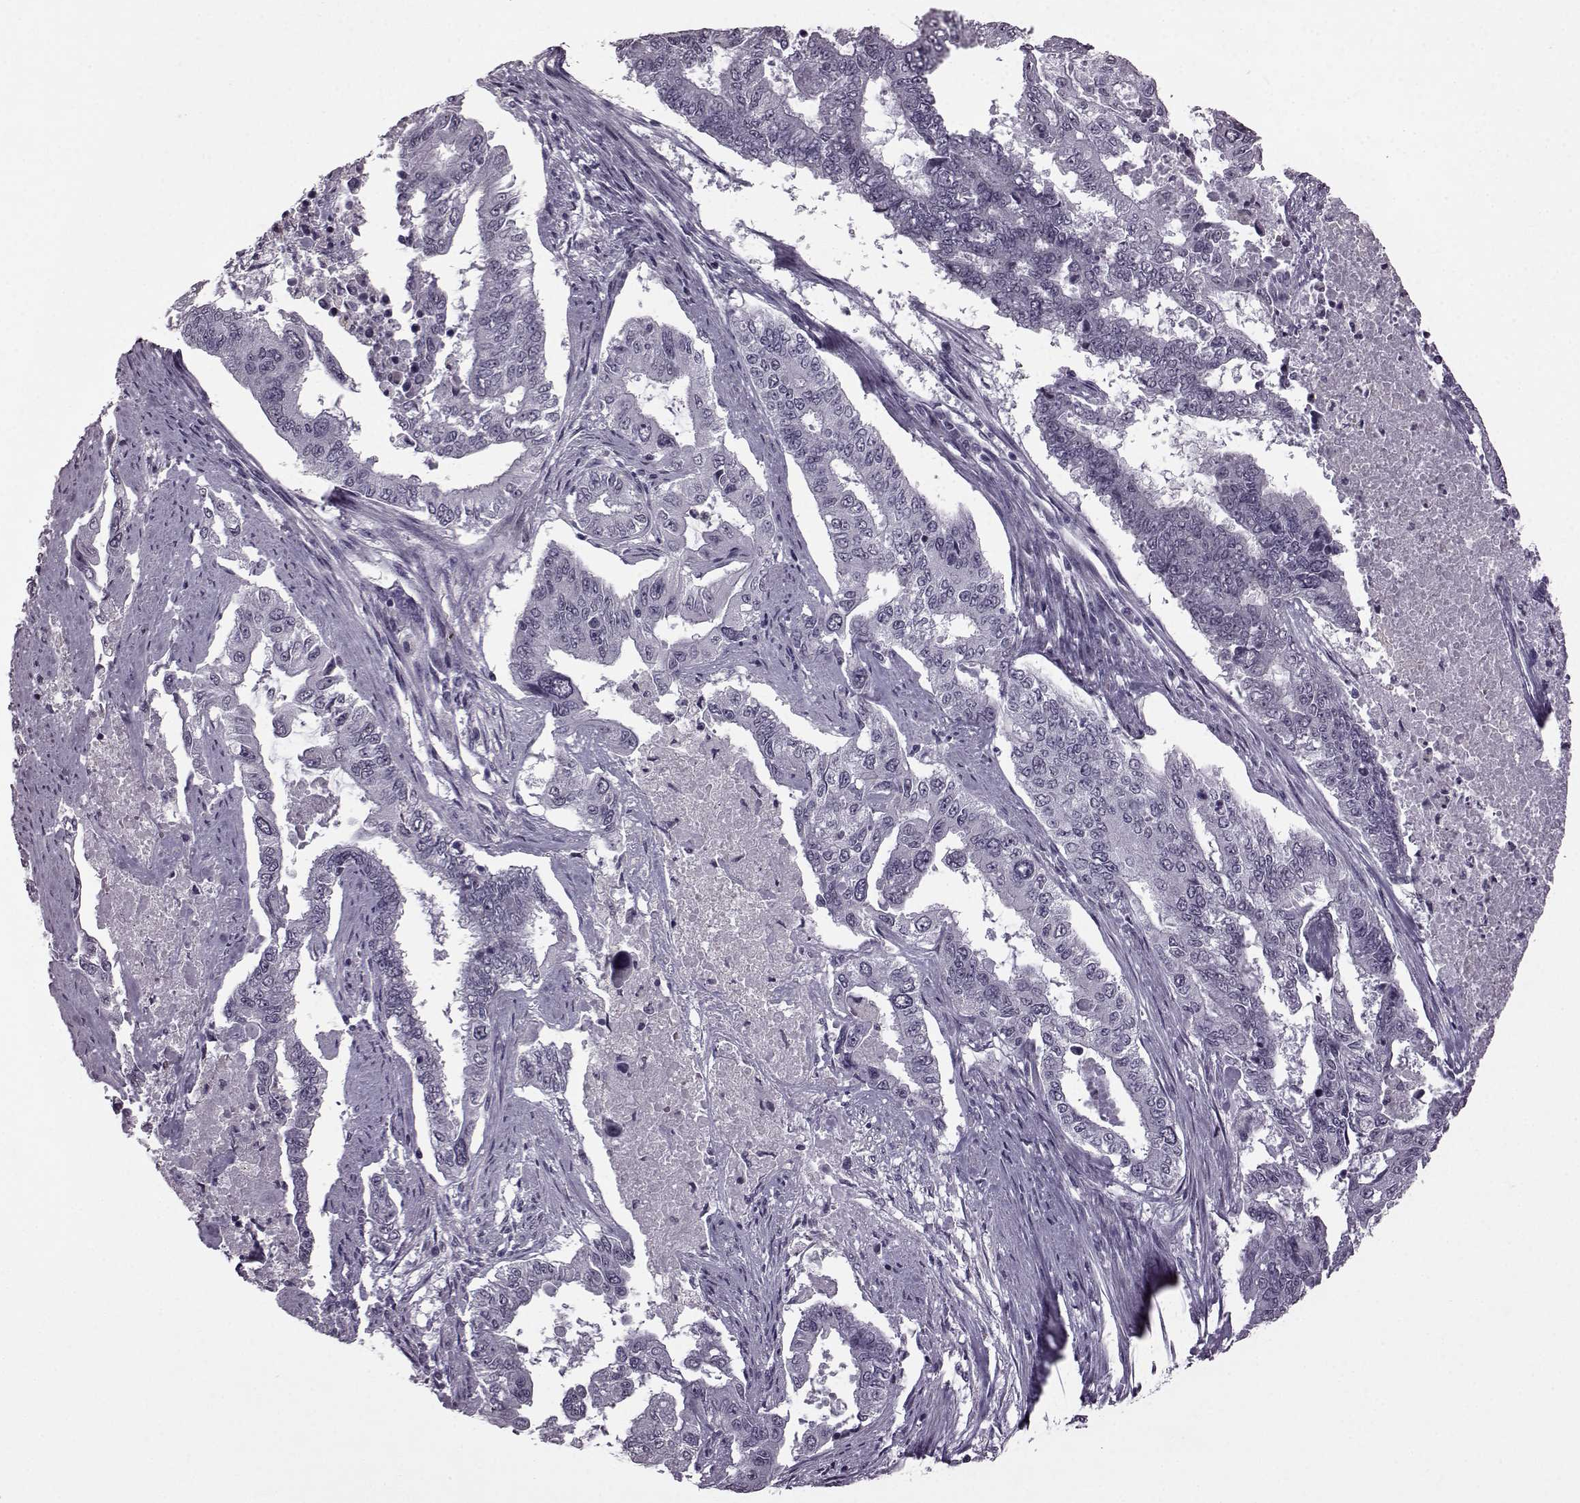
{"staining": {"intensity": "negative", "quantity": "none", "location": "none"}, "tissue": "endometrial cancer", "cell_type": "Tumor cells", "image_type": "cancer", "snomed": [{"axis": "morphology", "description": "Adenocarcinoma, NOS"}, {"axis": "topography", "description": "Uterus"}], "caption": "Adenocarcinoma (endometrial) was stained to show a protein in brown. There is no significant positivity in tumor cells.", "gene": "SLC28A2", "patient": {"sex": "female", "age": 59}}